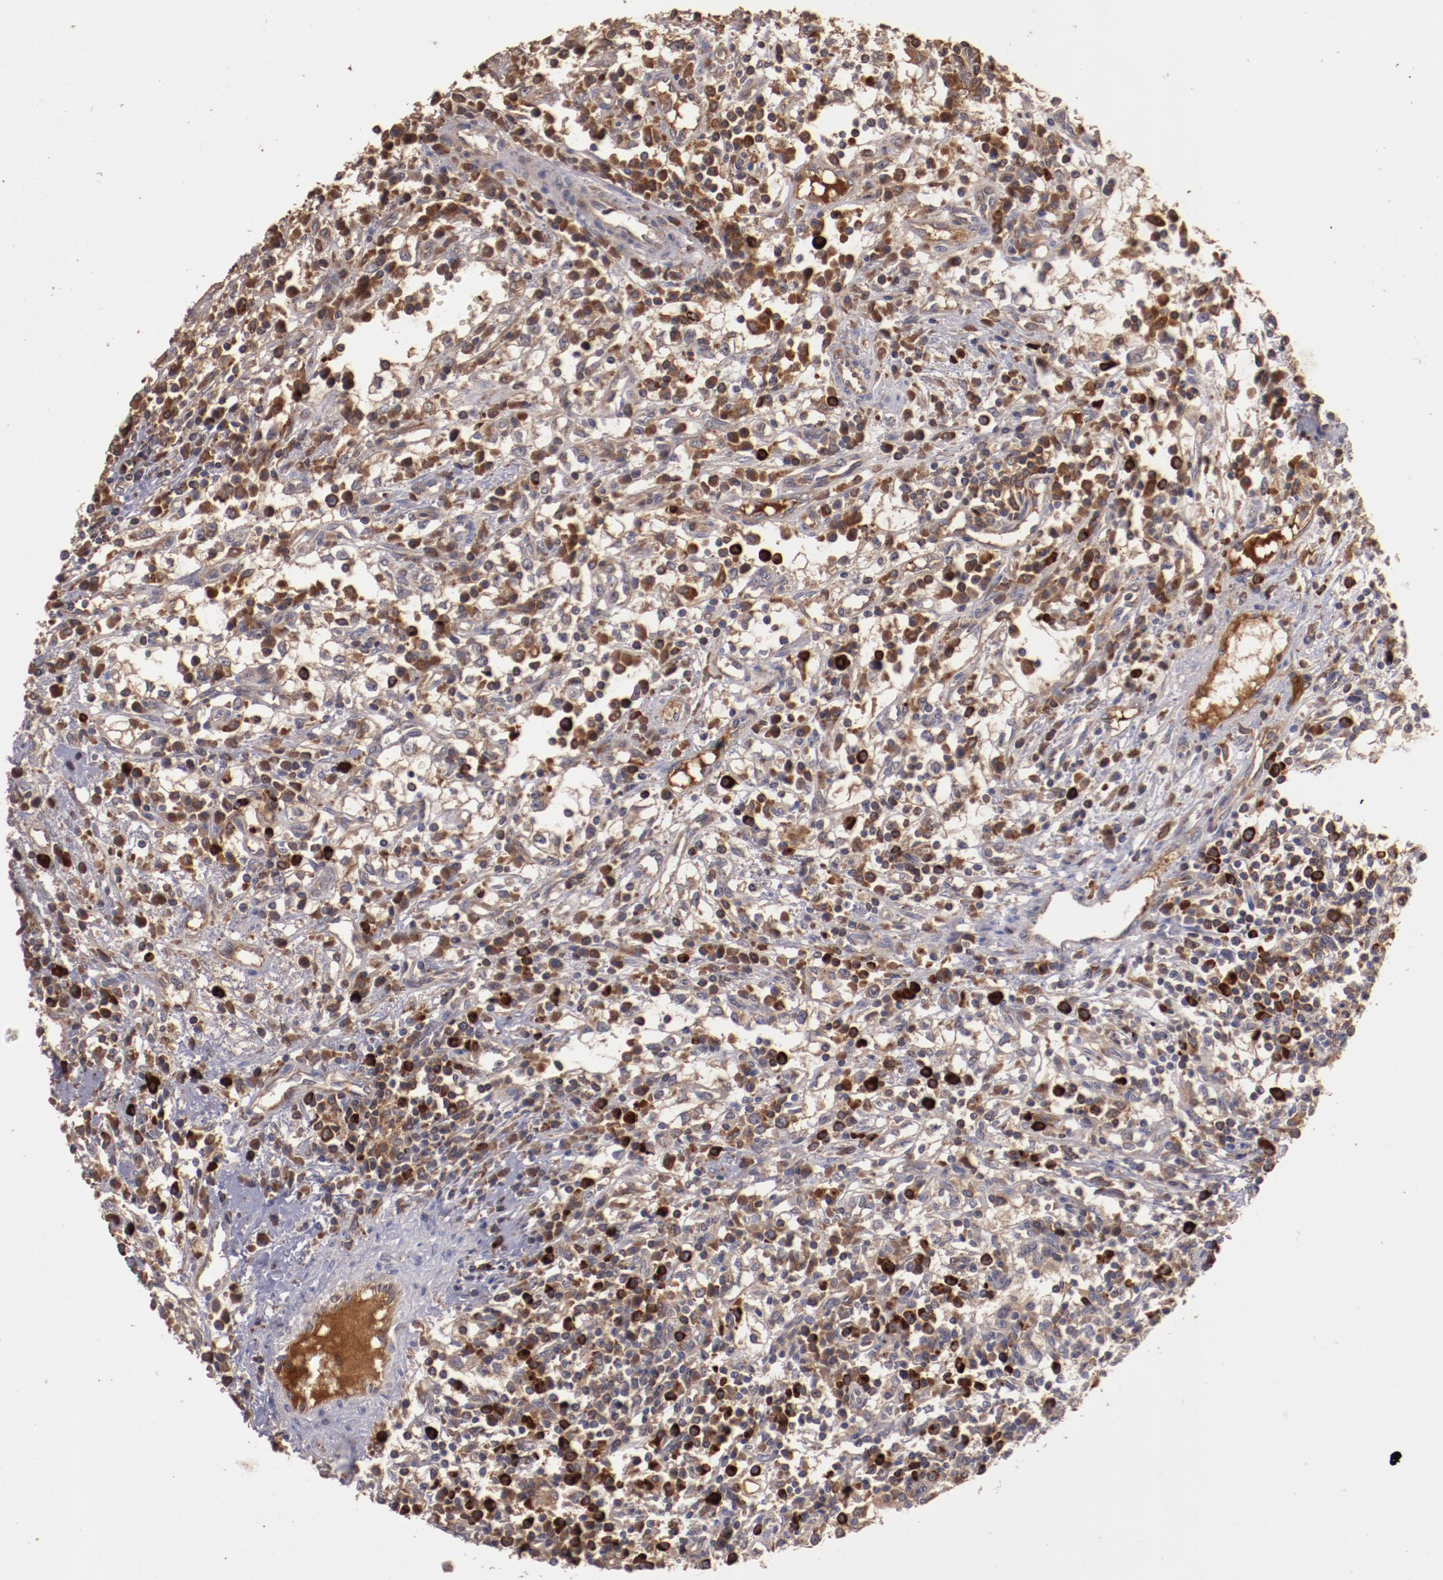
{"staining": {"intensity": "moderate", "quantity": ">75%", "location": "cytoplasmic/membranous"}, "tissue": "renal cancer", "cell_type": "Tumor cells", "image_type": "cancer", "snomed": [{"axis": "morphology", "description": "Adenocarcinoma, NOS"}, {"axis": "topography", "description": "Kidney"}], "caption": "Protein staining reveals moderate cytoplasmic/membranous positivity in approximately >75% of tumor cells in adenocarcinoma (renal).", "gene": "SRRD", "patient": {"sex": "male", "age": 82}}